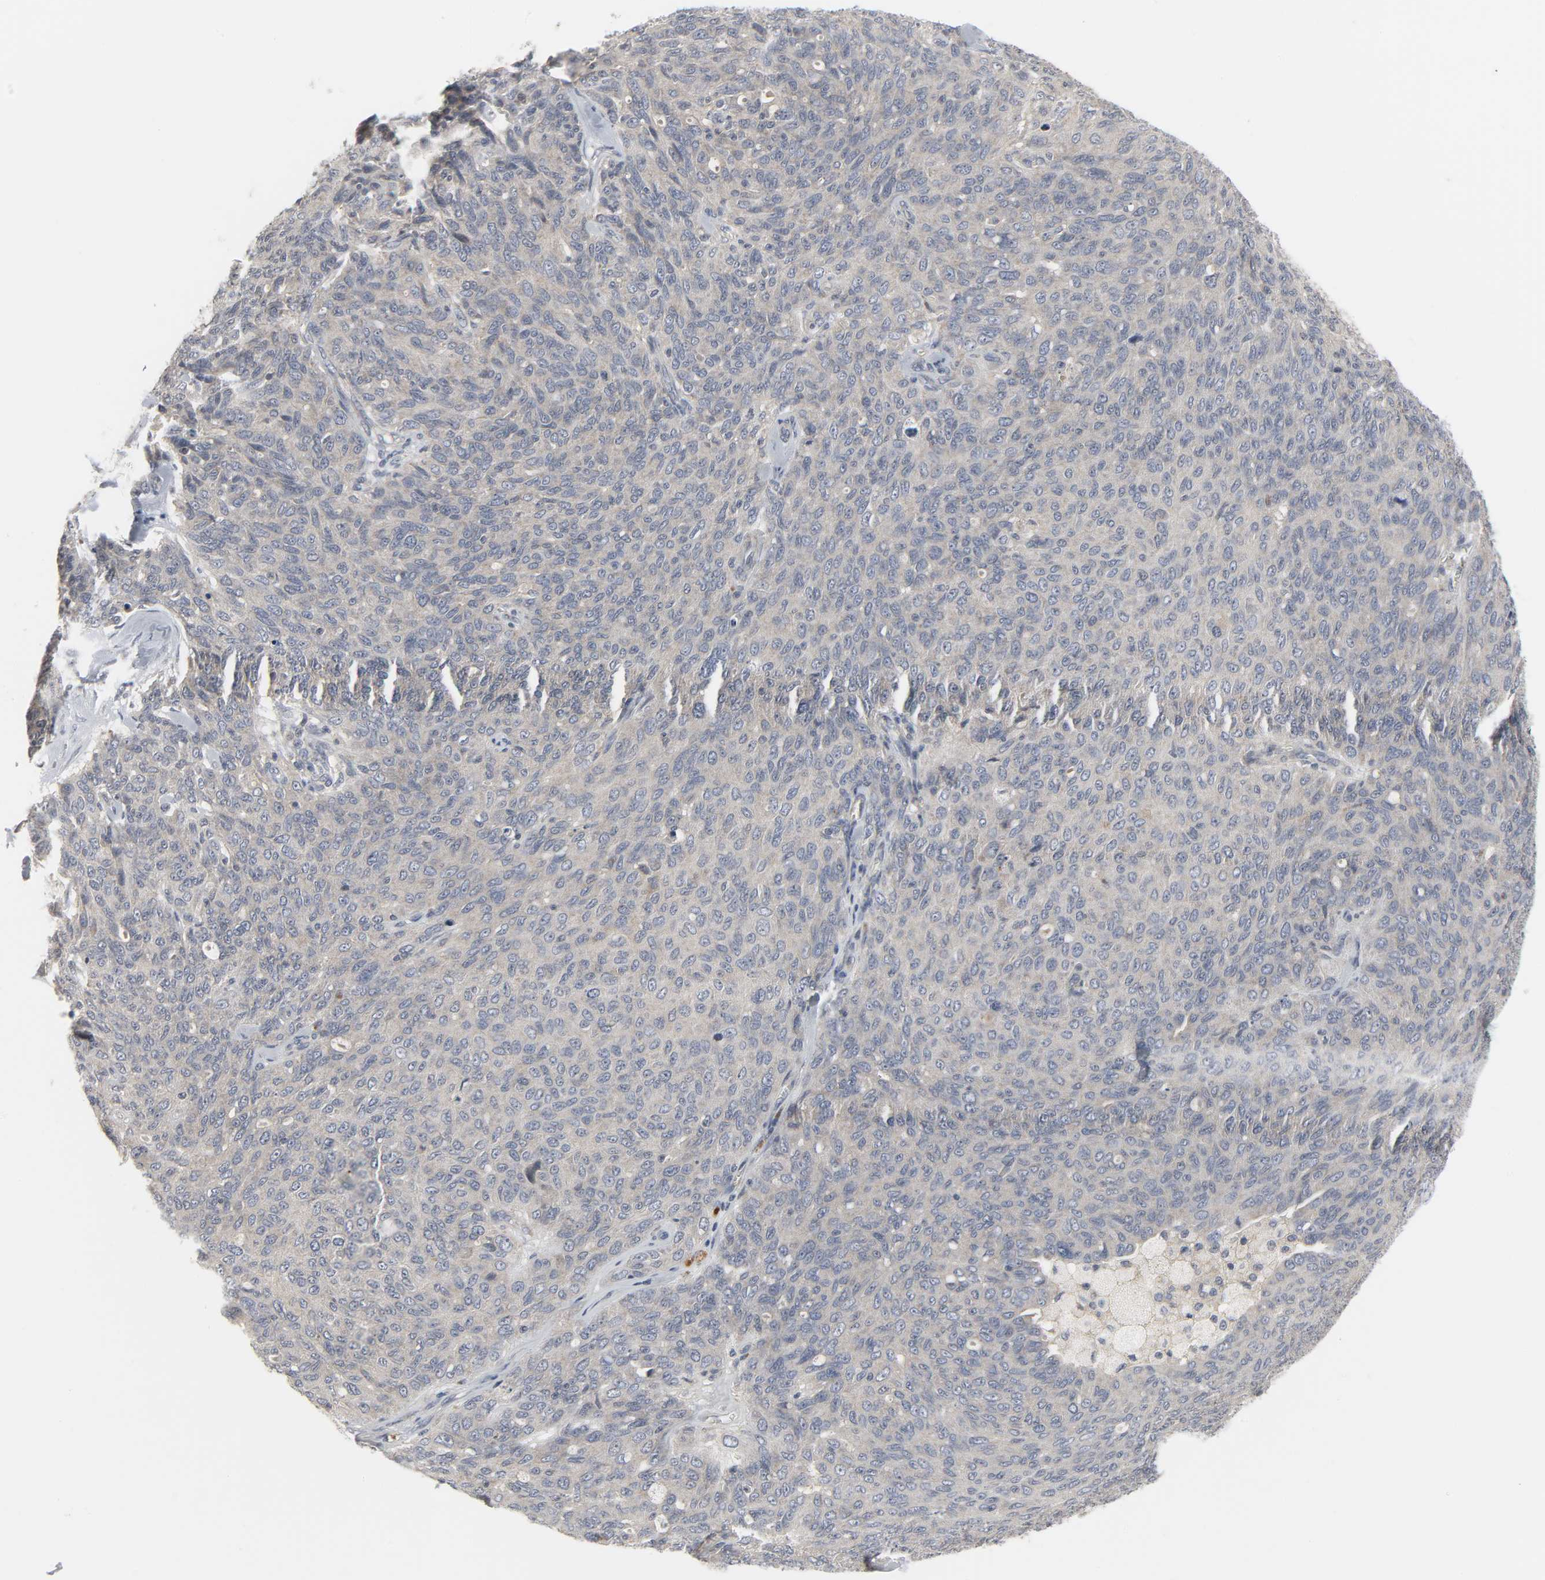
{"staining": {"intensity": "weak", "quantity": ">75%", "location": "cytoplasmic/membranous"}, "tissue": "ovarian cancer", "cell_type": "Tumor cells", "image_type": "cancer", "snomed": [{"axis": "morphology", "description": "Carcinoma, endometroid"}, {"axis": "topography", "description": "Ovary"}], "caption": "Protein staining of ovarian cancer (endometroid carcinoma) tissue demonstrates weak cytoplasmic/membranous staining in approximately >75% of tumor cells. (DAB (3,3'-diaminobenzidine) IHC, brown staining for protein, blue staining for nuclei).", "gene": "CLIP1", "patient": {"sex": "female", "age": 60}}